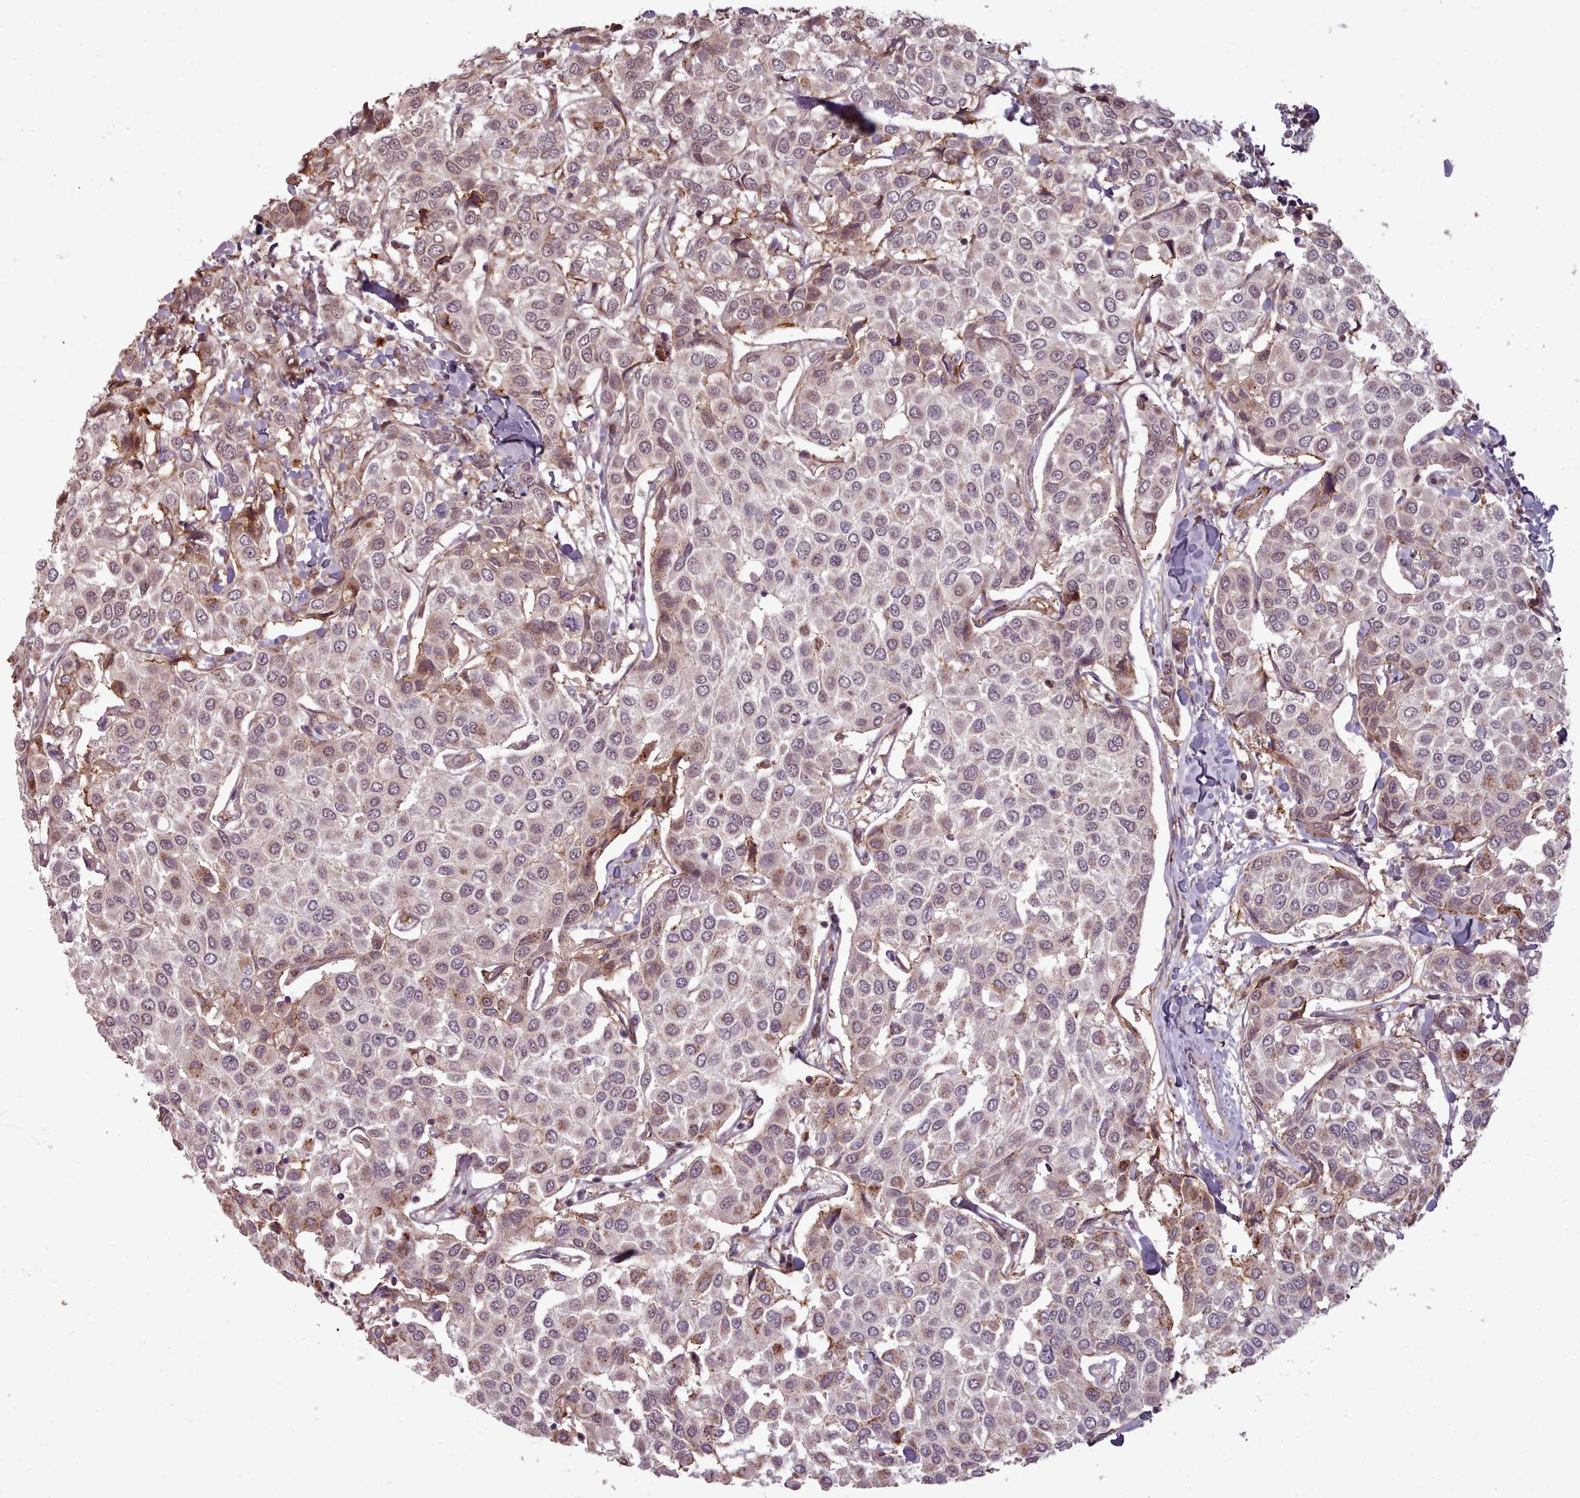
{"staining": {"intensity": "weak", "quantity": "<25%", "location": "nuclear"}, "tissue": "breast cancer", "cell_type": "Tumor cells", "image_type": "cancer", "snomed": [{"axis": "morphology", "description": "Duct carcinoma"}, {"axis": "topography", "description": "Breast"}], "caption": "Immunohistochemistry (IHC) image of neoplastic tissue: breast cancer stained with DAB reveals no significant protein positivity in tumor cells.", "gene": "ZMYM4", "patient": {"sex": "female", "age": 55}}